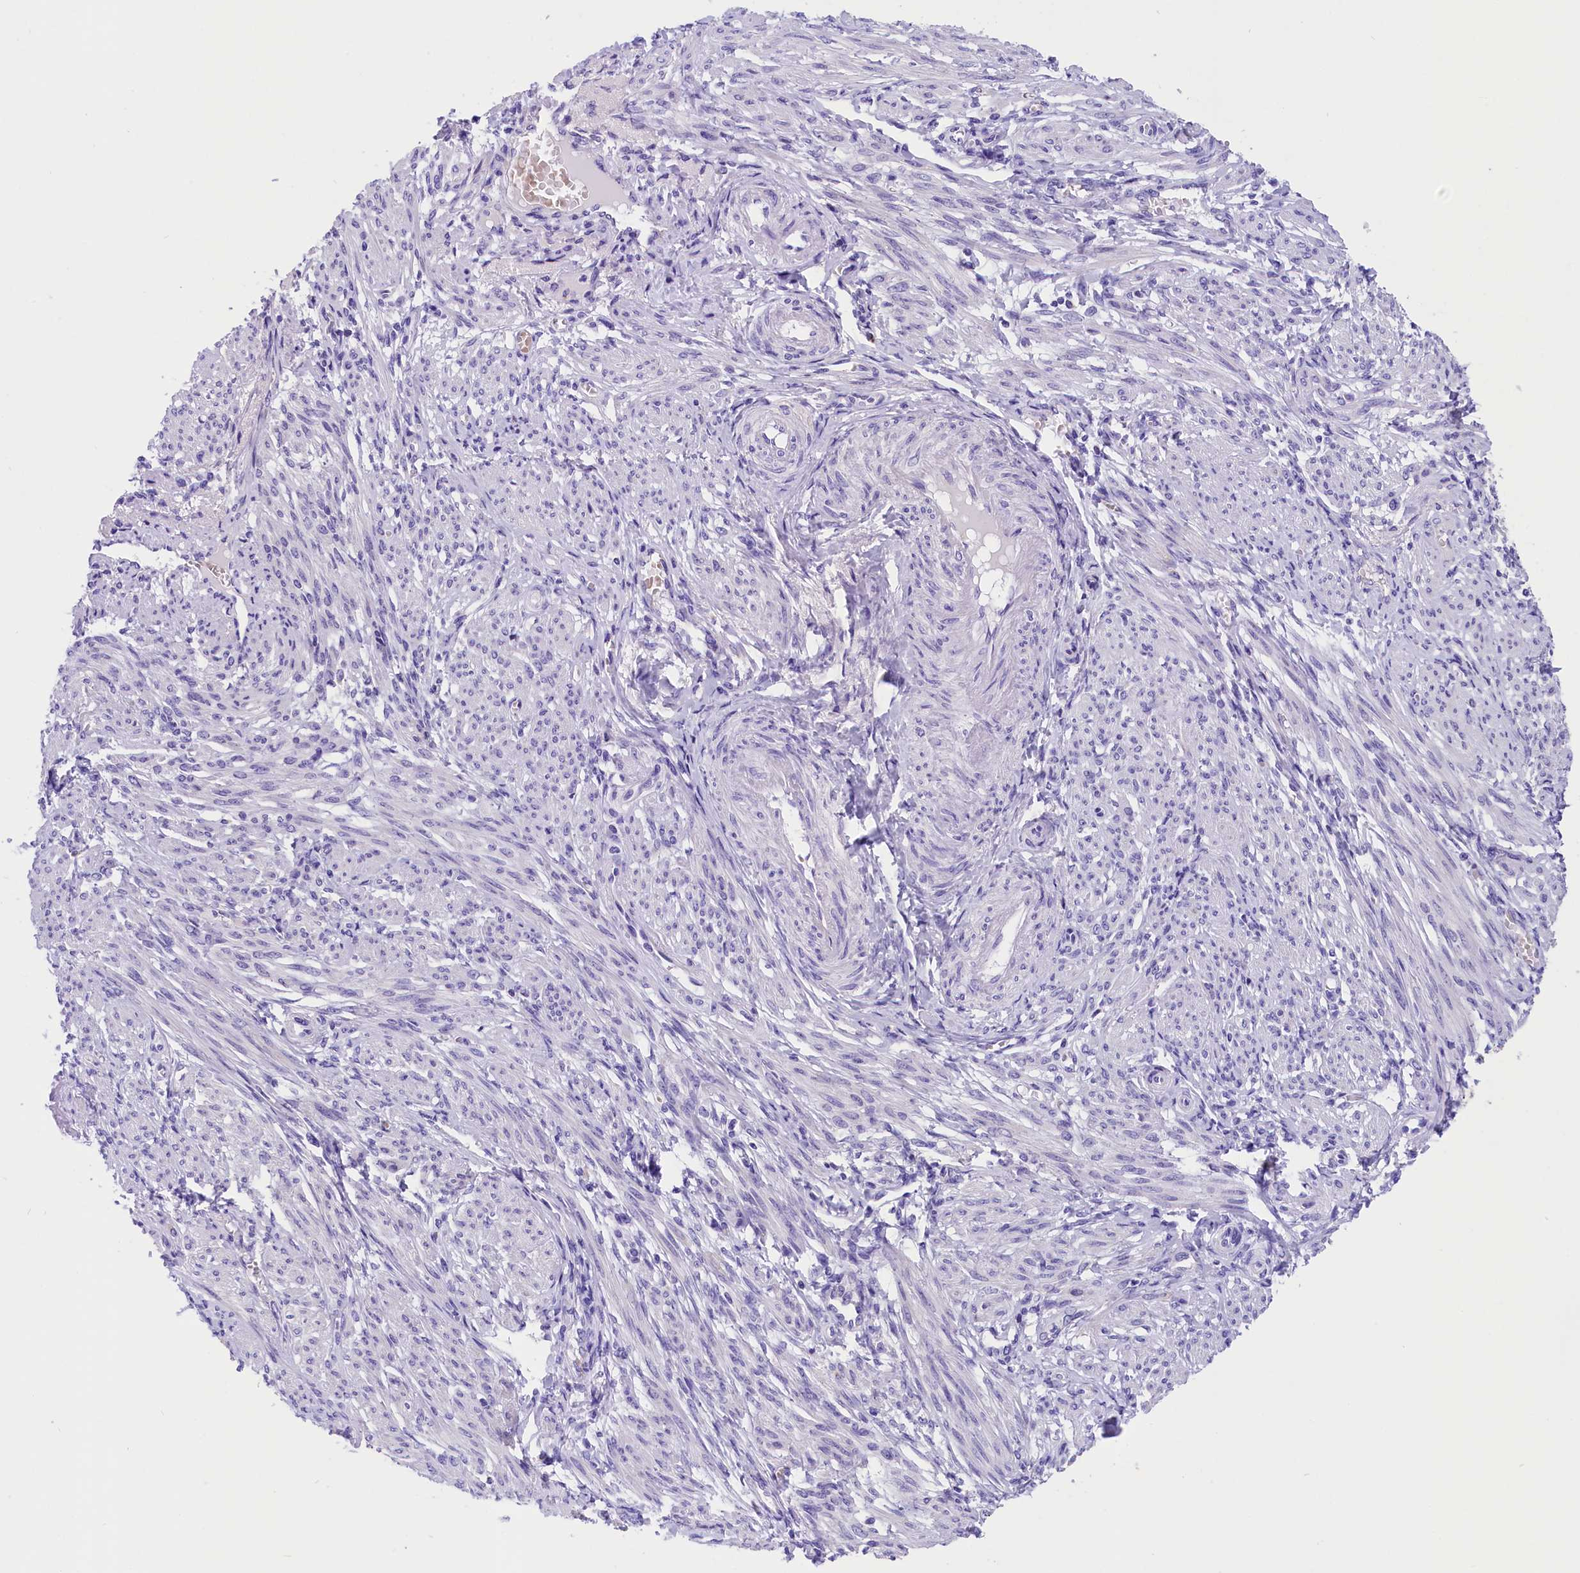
{"staining": {"intensity": "negative", "quantity": "none", "location": "none"}, "tissue": "smooth muscle", "cell_type": "Smooth muscle cells", "image_type": "normal", "snomed": [{"axis": "morphology", "description": "Normal tissue, NOS"}, {"axis": "topography", "description": "Smooth muscle"}], "caption": "High power microscopy image of an immunohistochemistry image of benign smooth muscle, revealing no significant expression in smooth muscle cells.", "gene": "ABAT", "patient": {"sex": "female", "age": 39}}